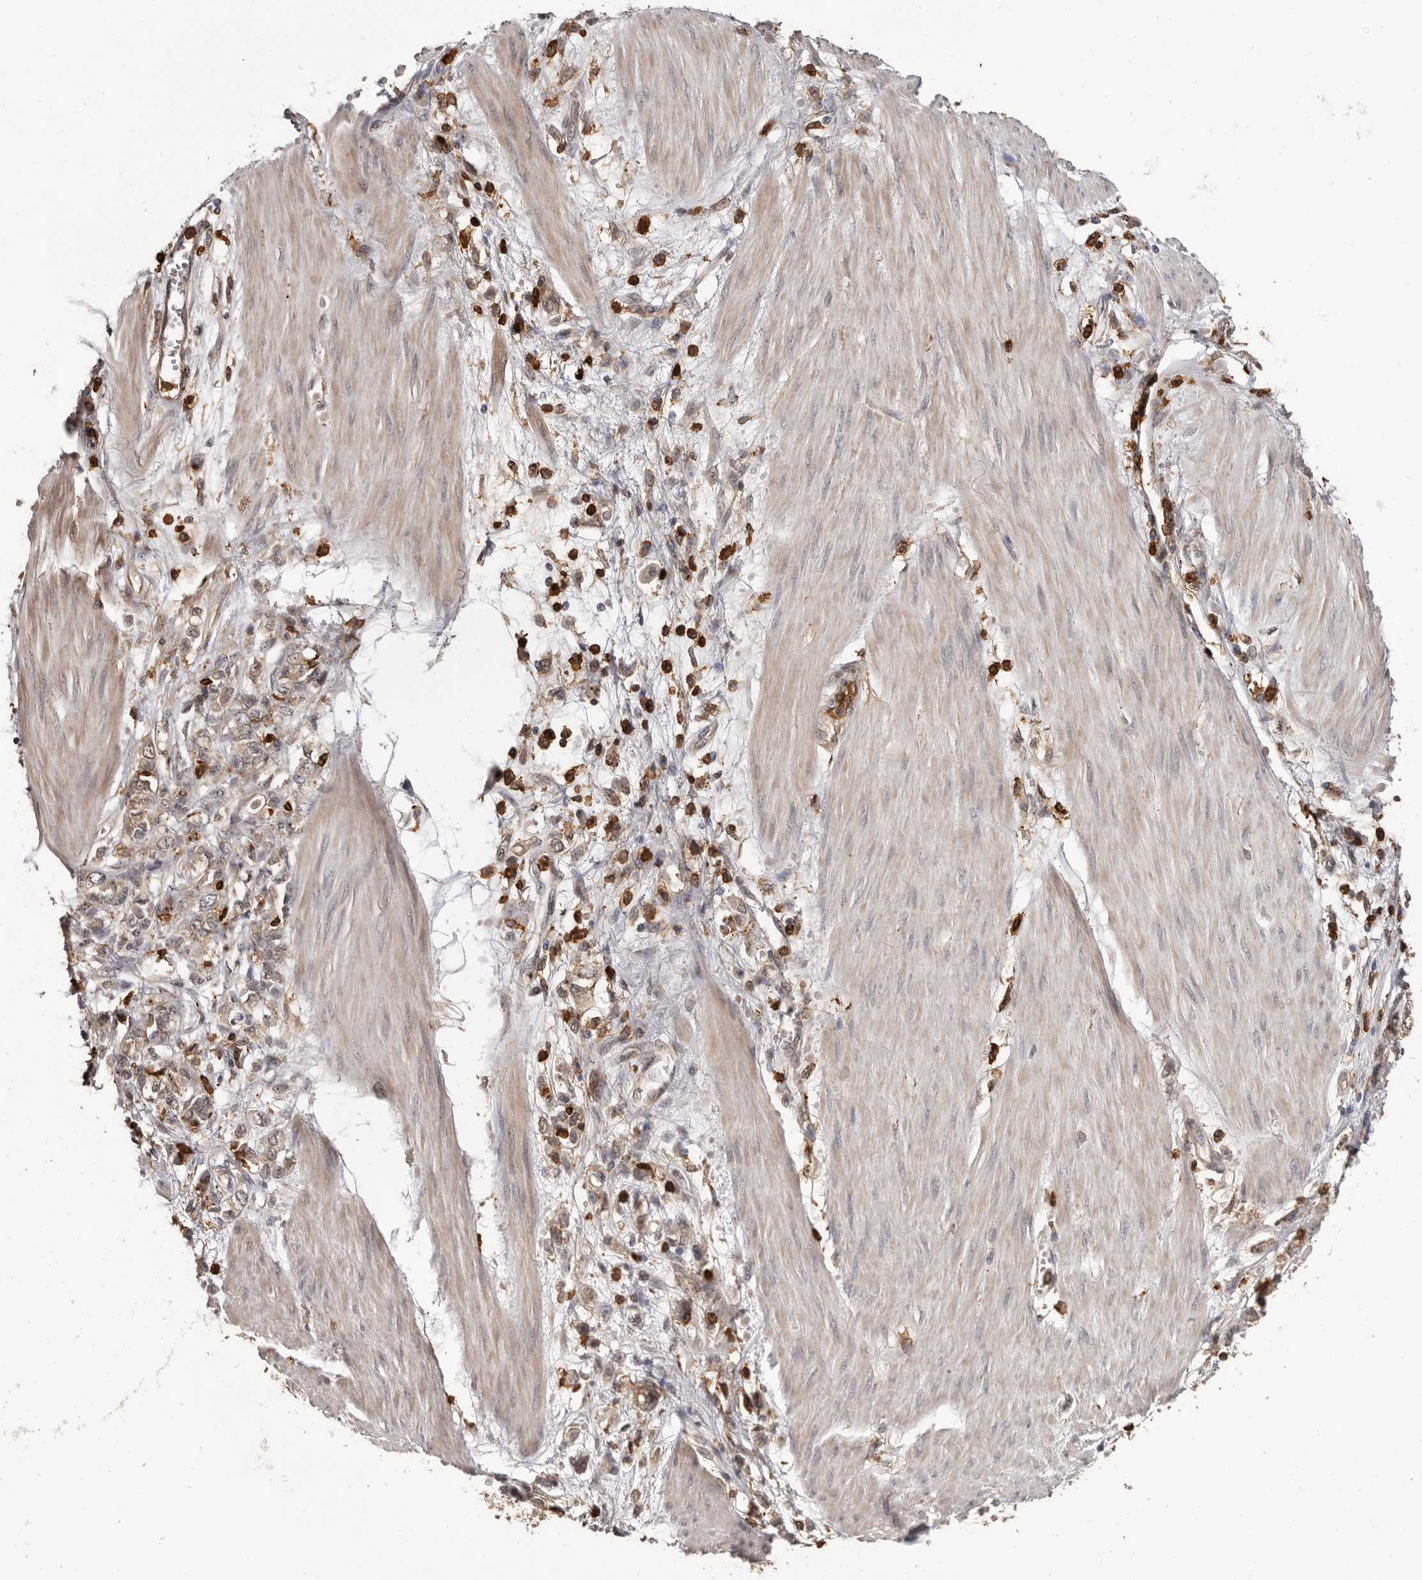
{"staining": {"intensity": "weak", "quantity": ">75%", "location": "cytoplasmic/membranous"}, "tissue": "stomach cancer", "cell_type": "Tumor cells", "image_type": "cancer", "snomed": [{"axis": "morphology", "description": "Adenocarcinoma, NOS"}, {"axis": "topography", "description": "Stomach"}], "caption": "A brown stain highlights weak cytoplasmic/membranous staining of a protein in human stomach adenocarcinoma tumor cells. (Brightfield microscopy of DAB IHC at high magnification).", "gene": "PRR12", "patient": {"sex": "female", "age": 76}}